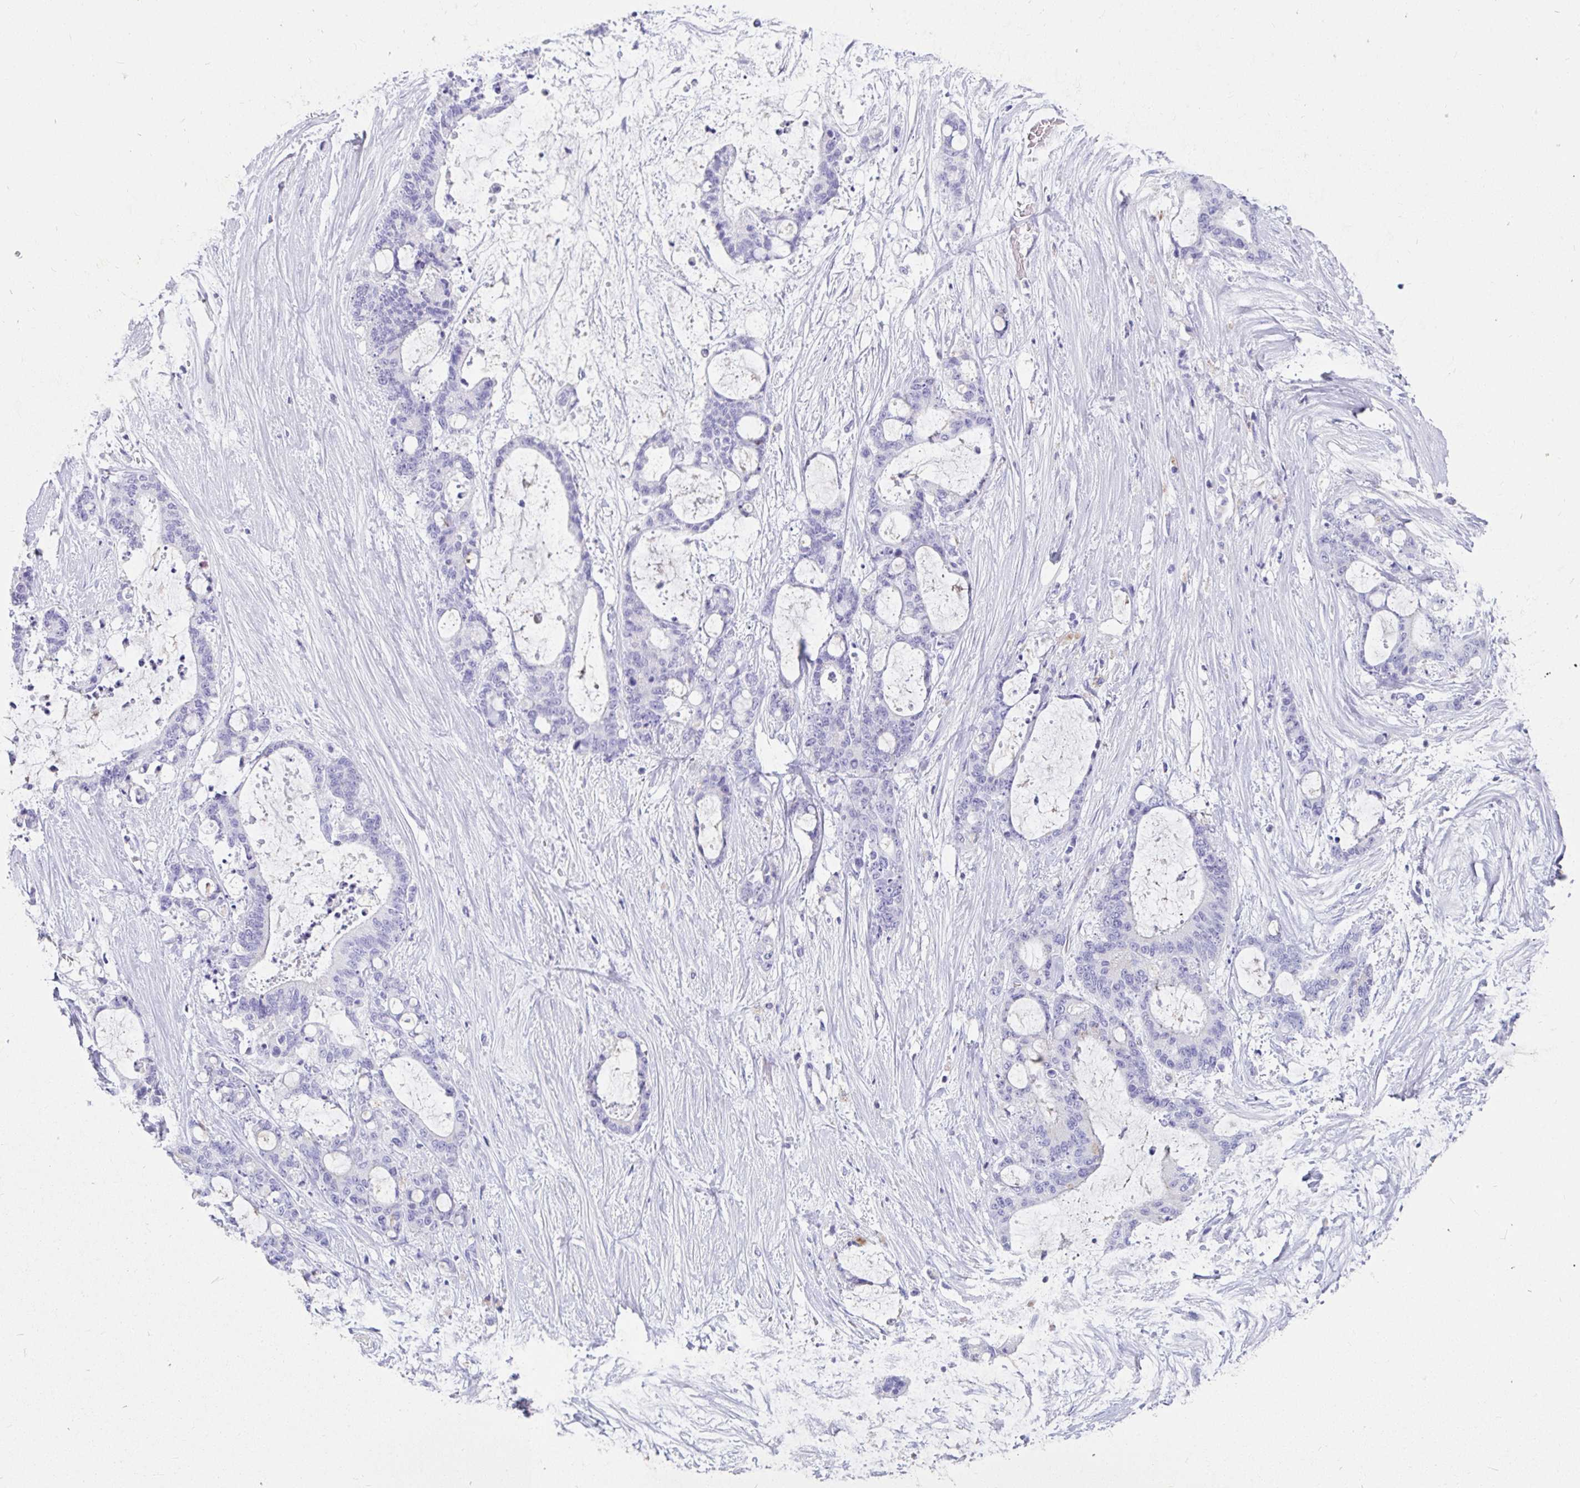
{"staining": {"intensity": "negative", "quantity": "none", "location": "none"}, "tissue": "liver cancer", "cell_type": "Tumor cells", "image_type": "cancer", "snomed": [{"axis": "morphology", "description": "Normal tissue, NOS"}, {"axis": "morphology", "description": "Cholangiocarcinoma"}, {"axis": "topography", "description": "Liver"}, {"axis": "topography", "description": "Peripheral nerve tissue"}], "caption": "DAB immunohistochemical staining of human liver cholangiocarcinoma displays no significant positivity in tumor cells. (Stains: DAB (3,3'-diaminobenzidine) immunohistochemistry (IHC) with hematoxylin counter stain, Microscopy: brightfield microscopy at high magnification).", "gene": "ZPBP2", "patient": {"sex": "female", "age": 73}}